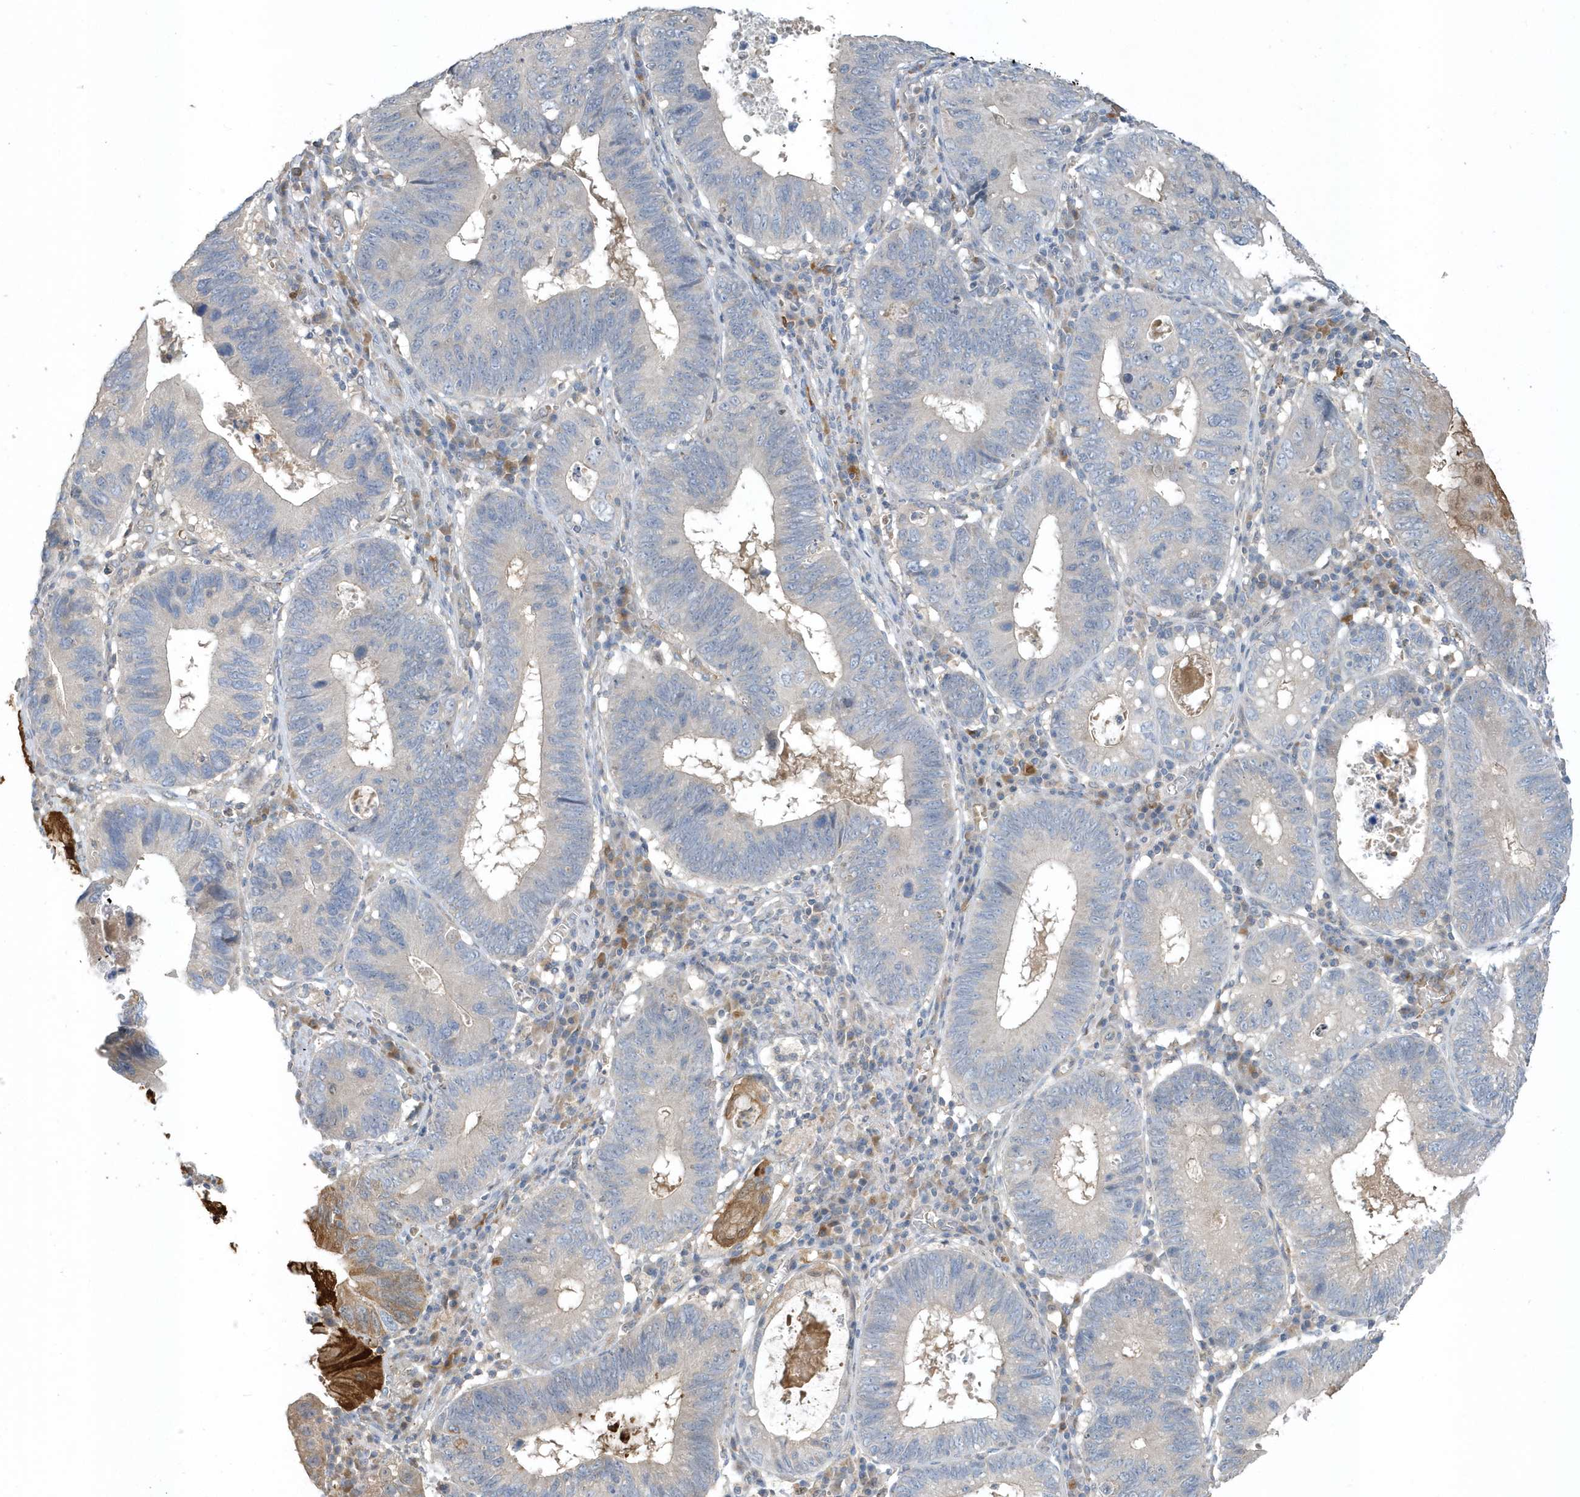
{"staining": {"intensity": "negative", "quantity": "none", "location": "none"}, "tissue": "stomach cancer", "cell_type": "Tumor cells", "image_type": "cancer", "snomed": [{"axis": "morphology", "description": "Adenocarcinoma, NOS"}, {"axis": "topography", "description": "Stomach"}], "caption": "The photomicrograph exhibits no staining of tumor cells in adenocarcinoma (stomach).", "gene": "USP53", "patient": {"sex": "male", "age": 59}}